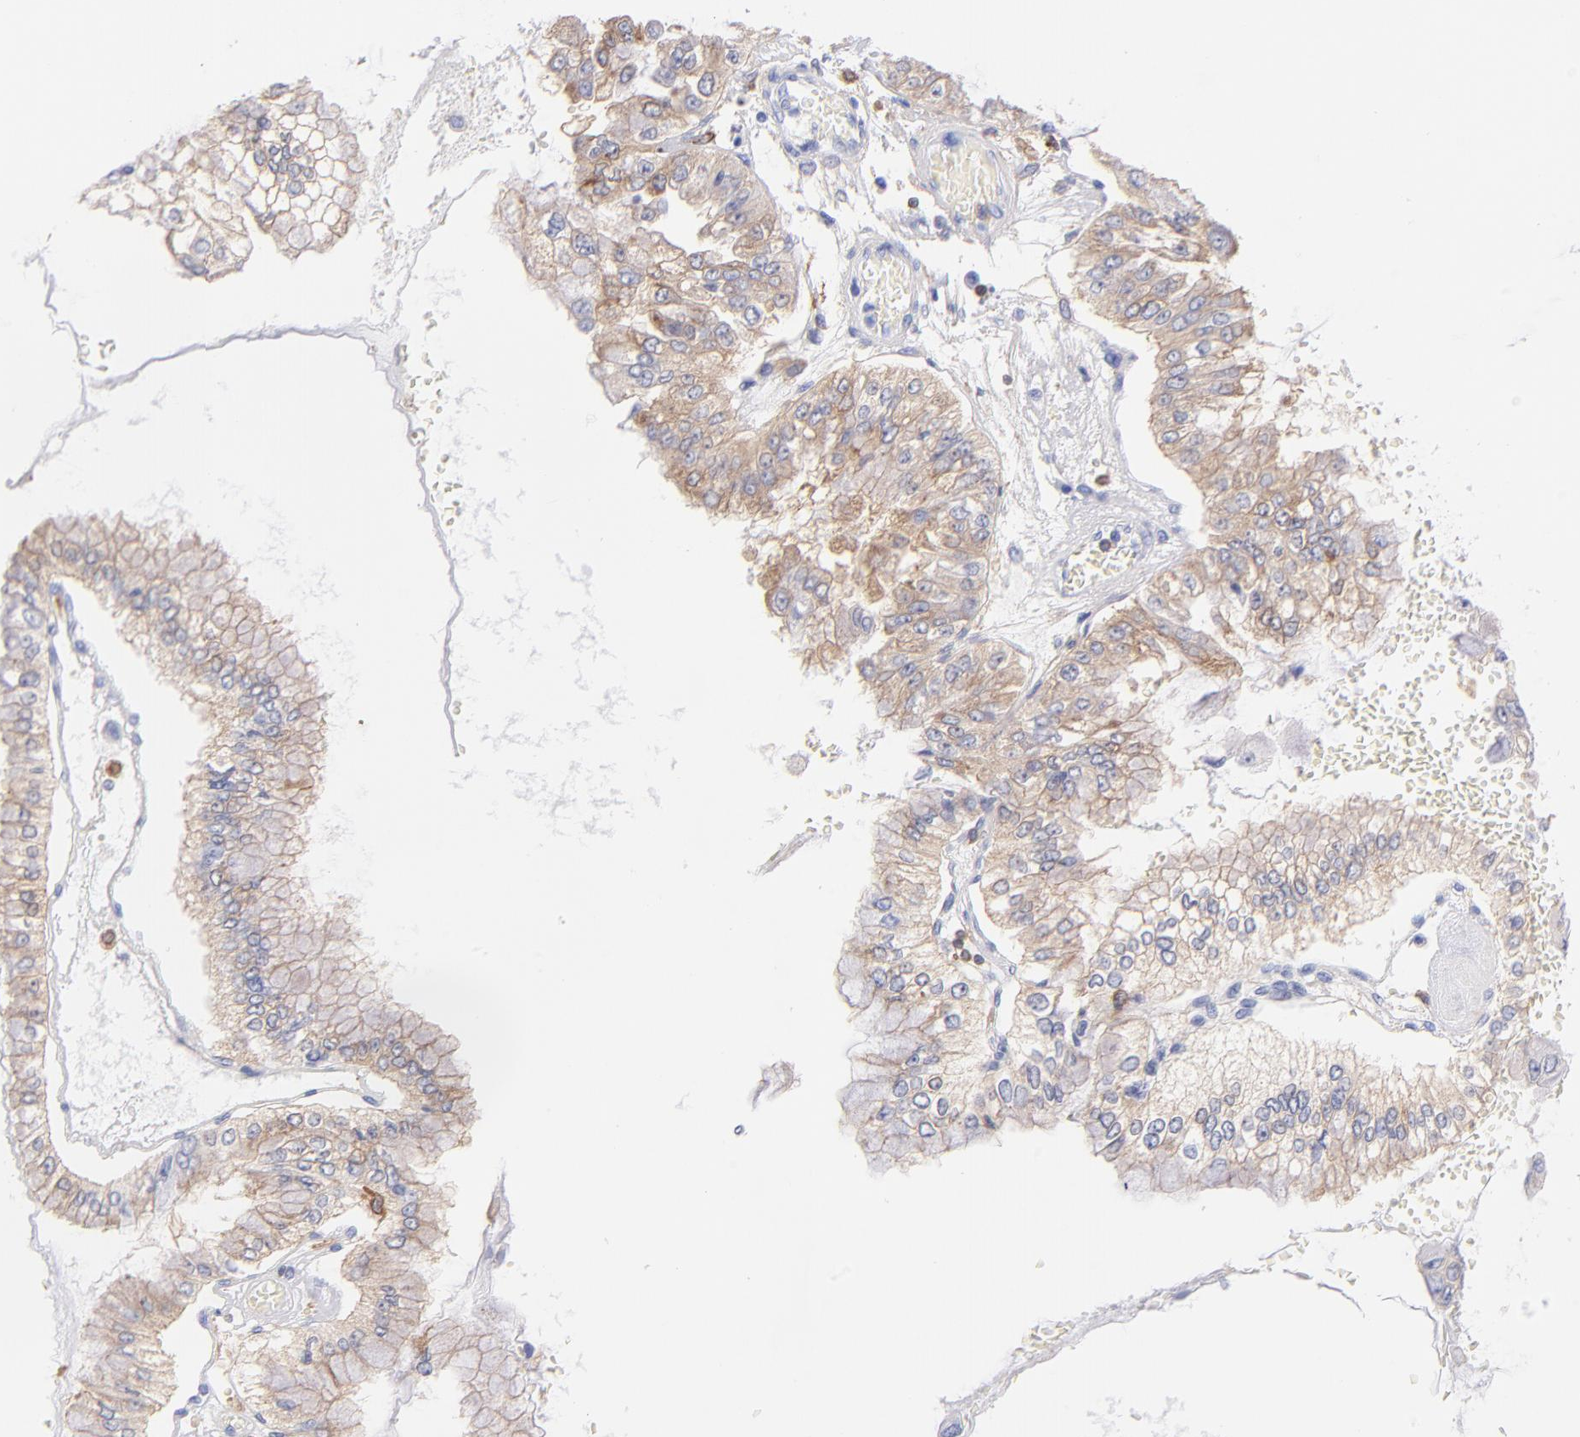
{"staining": {"intensity": "weak", "quantity": ">75%", "location": "cytoplasmic/membranous"}, "tissue": "liver cancer", "cell_type": "Tumor cells", "image_type": "cancer", "snomed": [{"axis": "morphology", "description": "Cholangiocarcinoma"}, {"axis": "topography", "description": "Liver"}], "caption": "Immunohistochemical staining of human liver cancer (cholangiocarcinoma) exhibits low levels of weak cytoplasmic/membranous protein positivity in approximately >75% of tumor cells.", "gene": "PRKCA", "patient": {"sex": "female", "age": 79}}